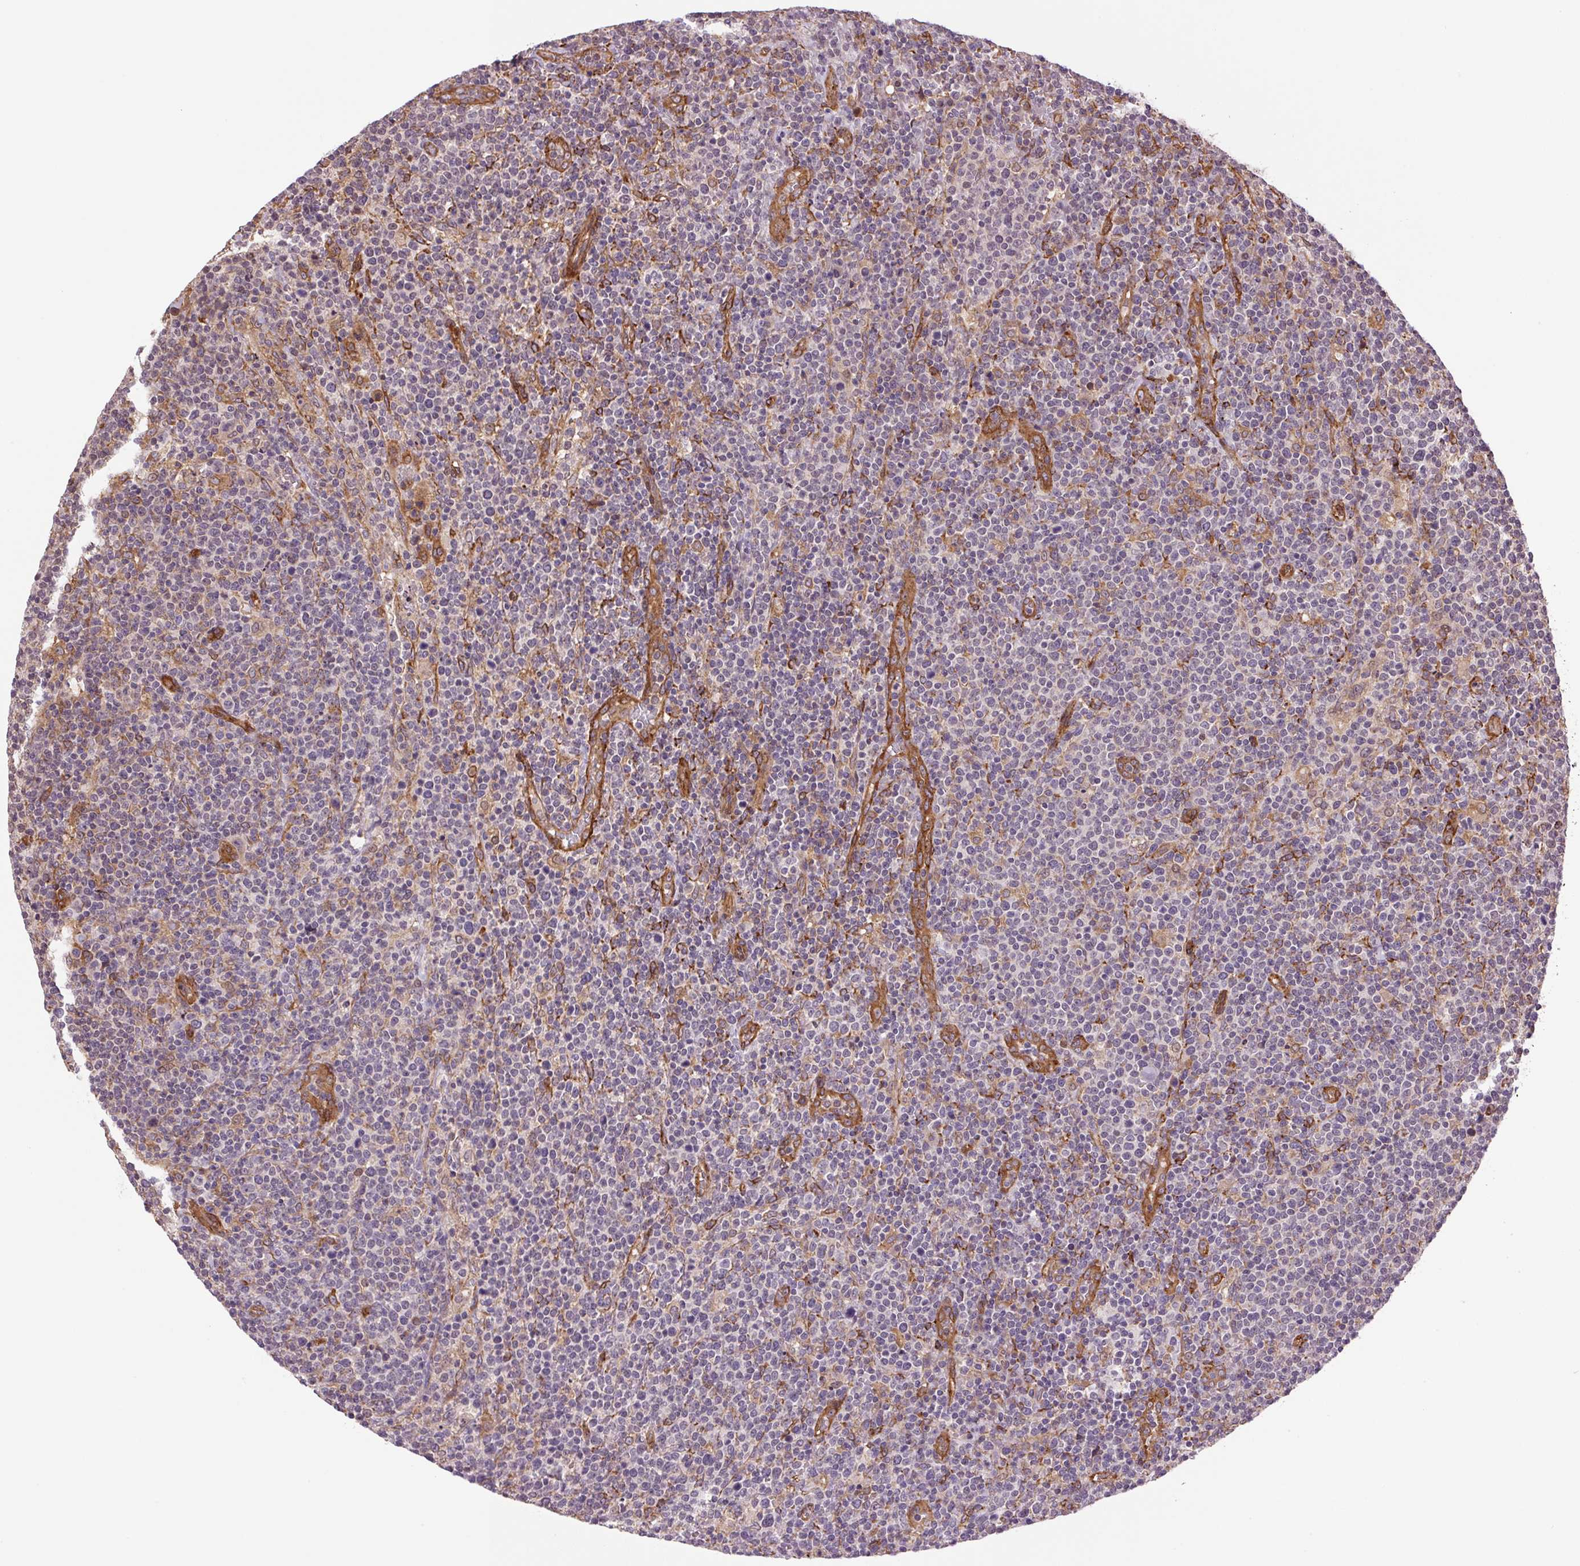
{"staining": {"intensity": "negative", "quantity": "none", "location": "none"}, "tissue": "lymphoma", "cell_type": "Tumor cells", "image_type": "cancer", "snomed": [{"axis": "morphology", "description": "Malignant lymphoma, non-Hodgkin's type, High grade"}, {"axis": "topography", "description": "Lymph node"}], "caption": "DAB (3,3'-diaminobenzidine) immunohistochemical staining of malignant lymphoma, non-Hodgkin's type (high-grade) displays no significant positivity in tumor cells.", "gene": "SEPTIN10", "patient": {"sex": "male", "age": 61}}